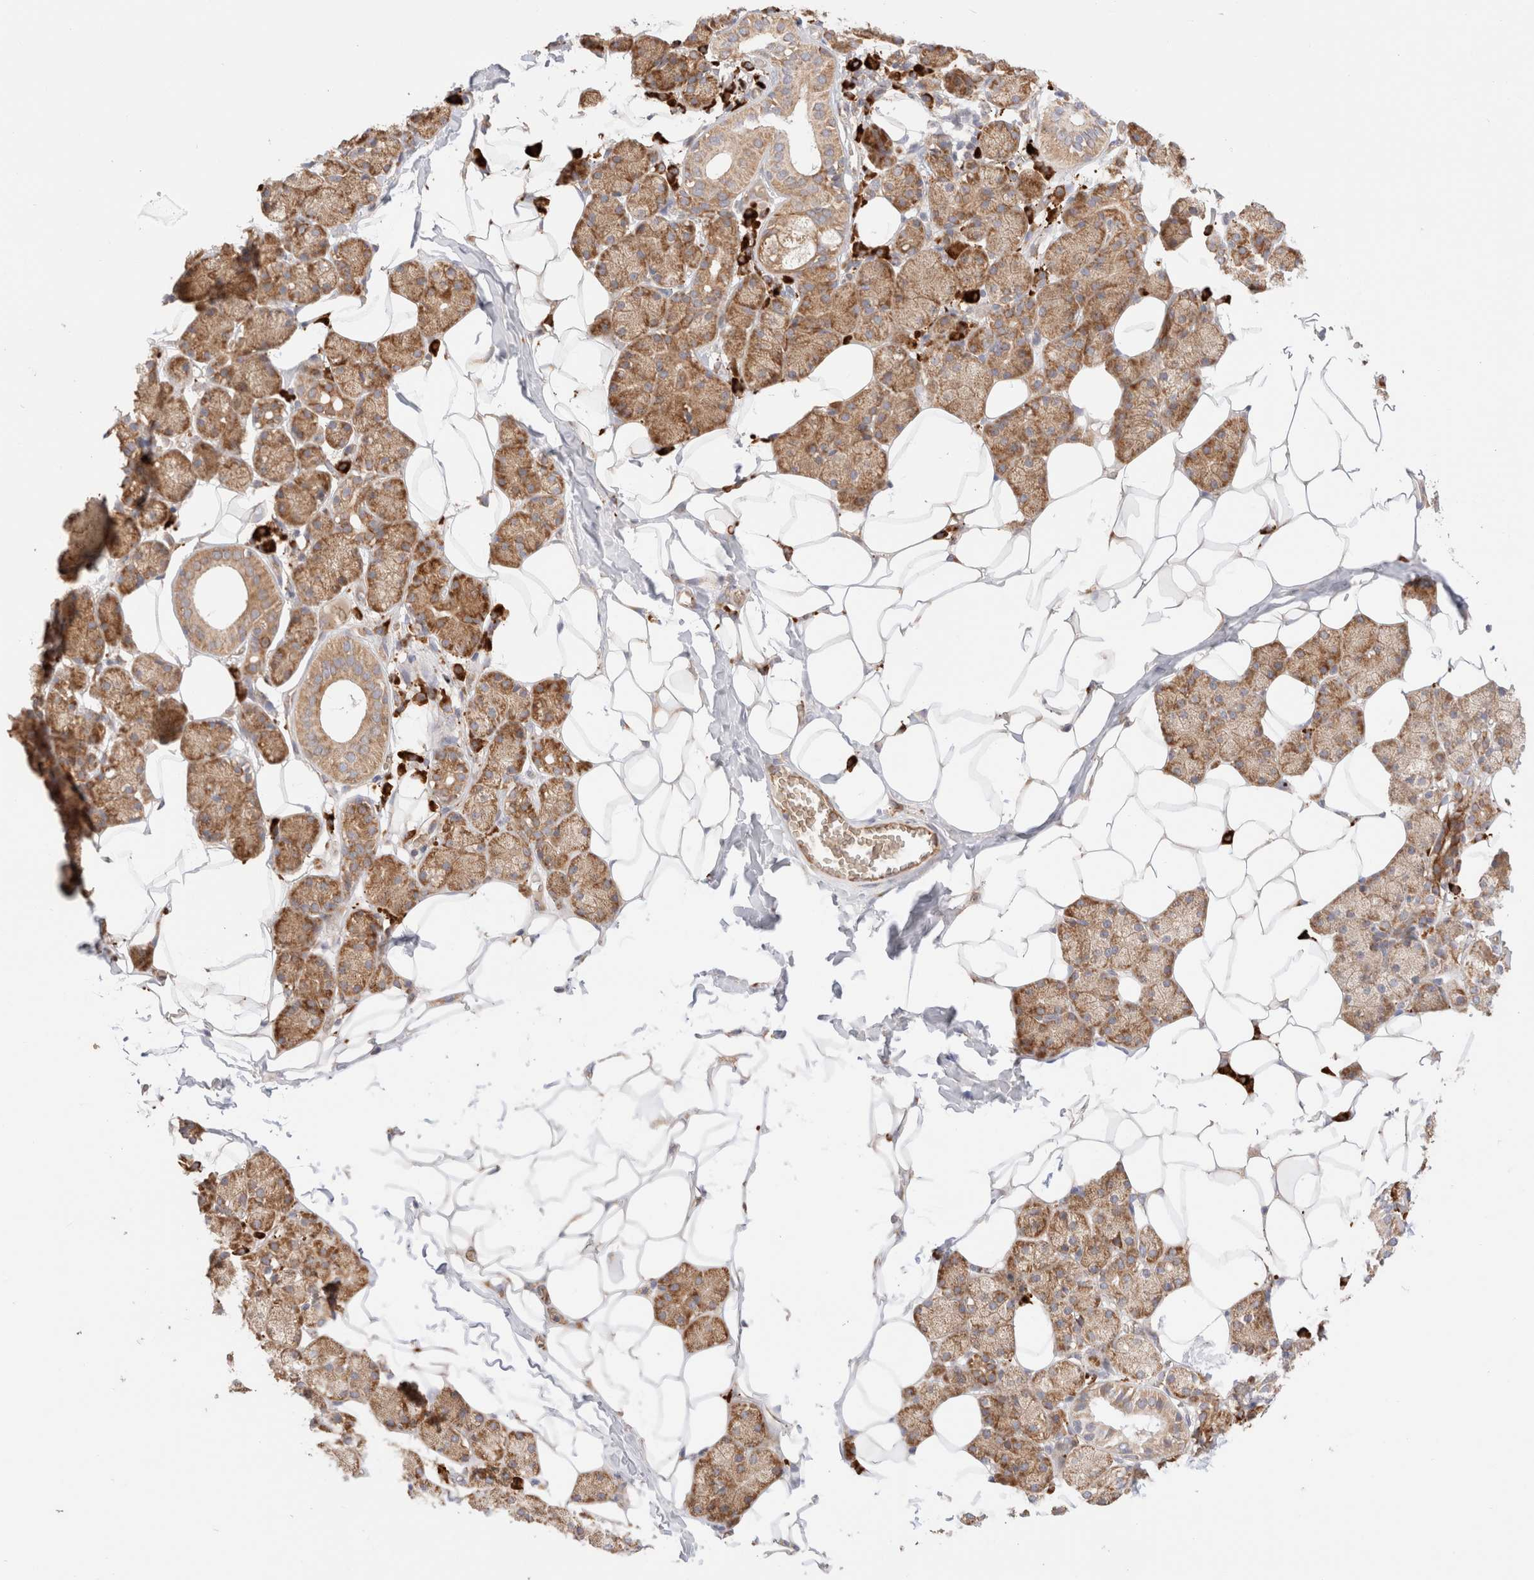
{"staining": {"intensity": "moderate", "quantity": ">75%", "location": "cytoplasmic/membranous"}, "tissue": "salivary gland", "cell_type": "Glandular cells", "image_type": "normal", "snomed": [{"axis": "morphology", "description": "Normal tissue, NOS"}, {"axis": "topography", "description": "Salivary gland"}], "caption": "This image reveals immunohistochemistry (IHC) staining of benign salivary gland, with medium moderate cytoplasmic/membranous staining in approximately >75% of glandular cells.", "gene": "UTS2B", "patient": {"sex": "female", "age": 33}}